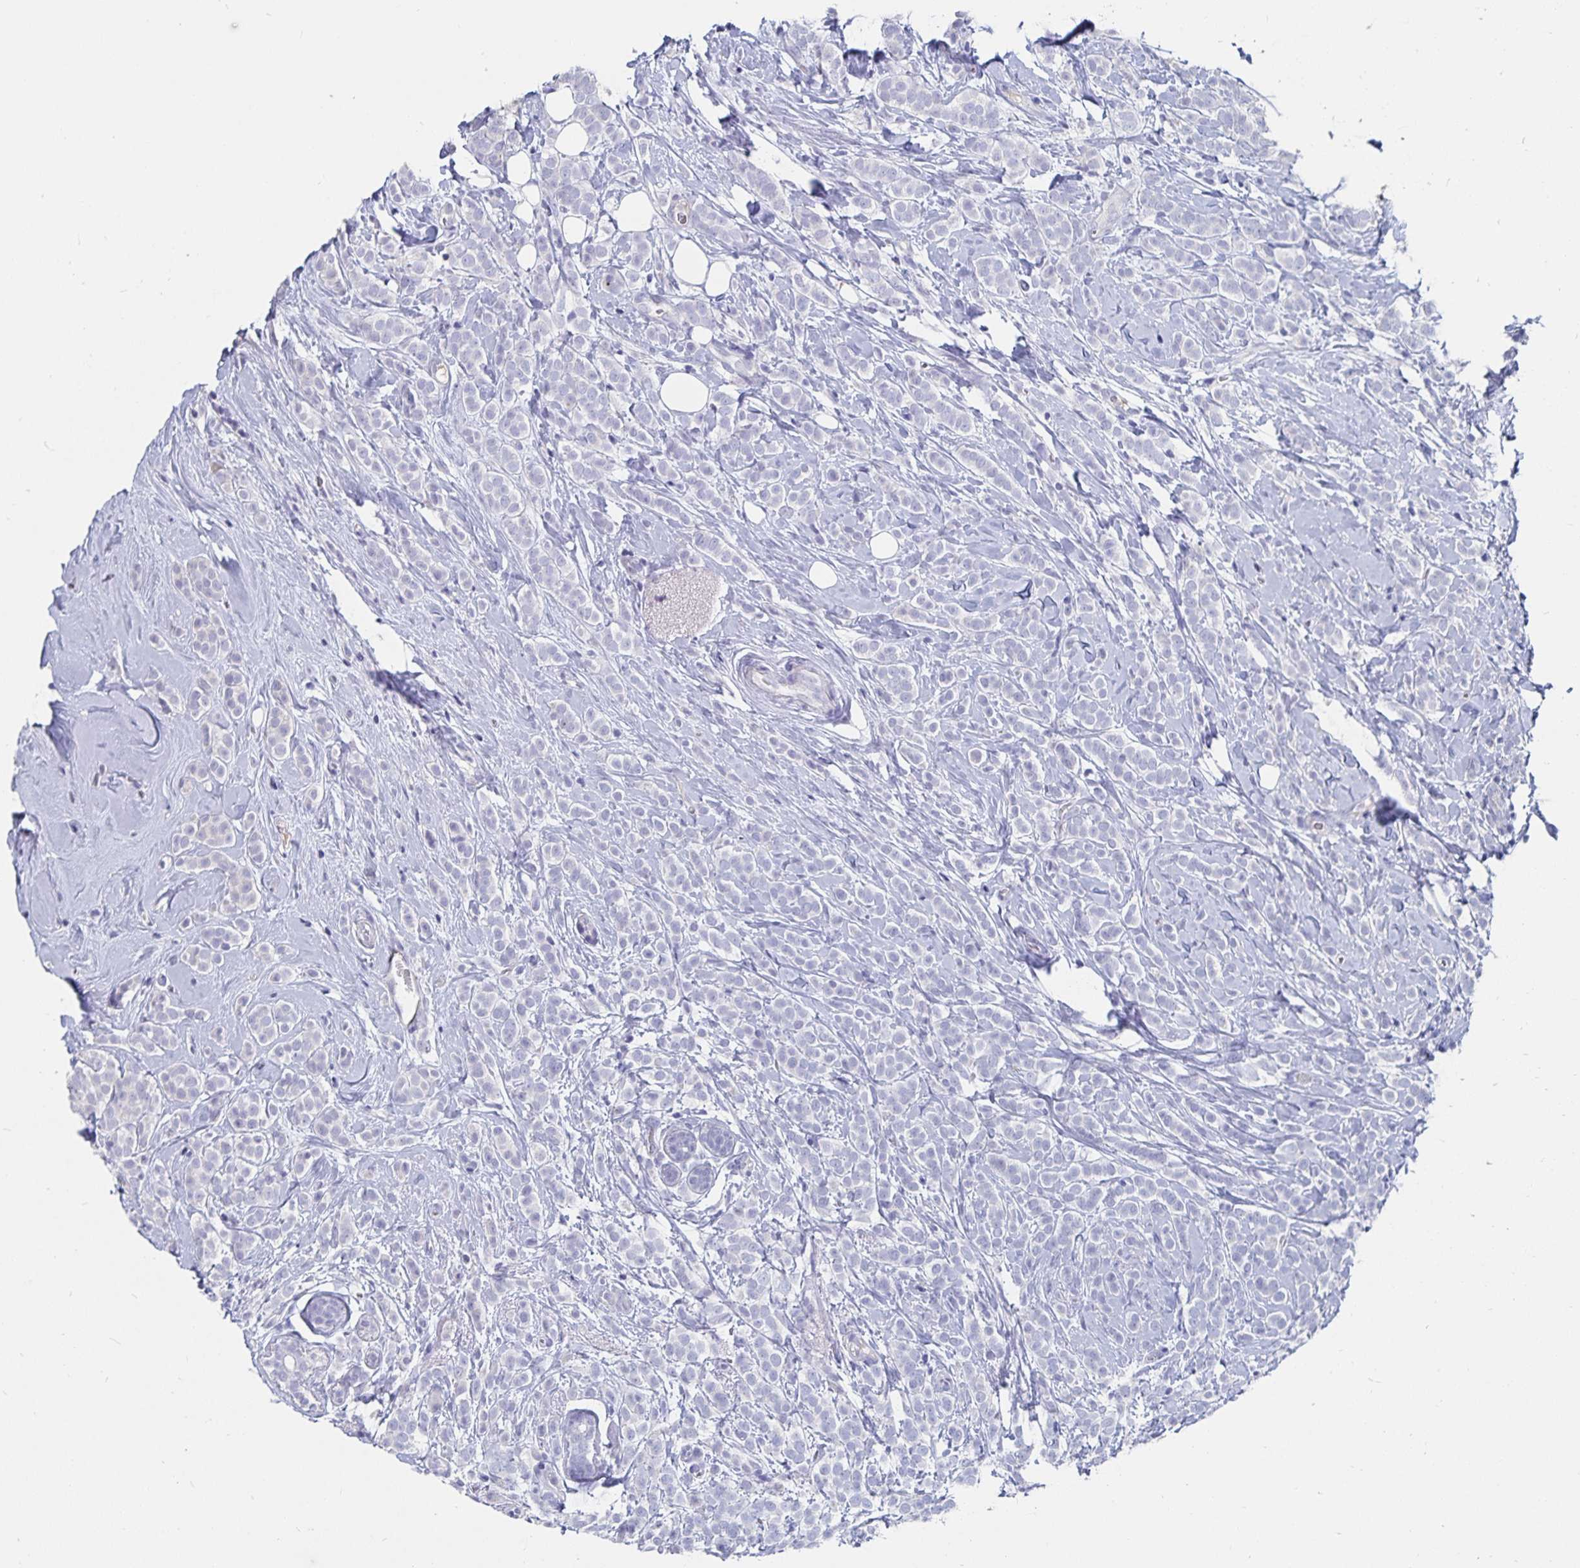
{"staining": {"intensity": "negative", "quantity": "none", "location": "none"}, "tissue": "breast cancer", "cell_type": "Tumor cells", "image_type": "cancer", "snomed": [{"axis": "morphology", "description": "Lobular carcinoma"}, {"axis": "topography", "description": "Breast"}], "caption": "Tumor cells show no significant staining in lobular carcinoma (breast). (Stains: DAB (3,3'-diaminobenzidine) immunohistochemistry (IHC) with hematoxylin counter stain, Microscopy: brightfield microscopy at high magnification).", "gene": "CFAP69", "patient": {"sex": "female", "age": 49}}